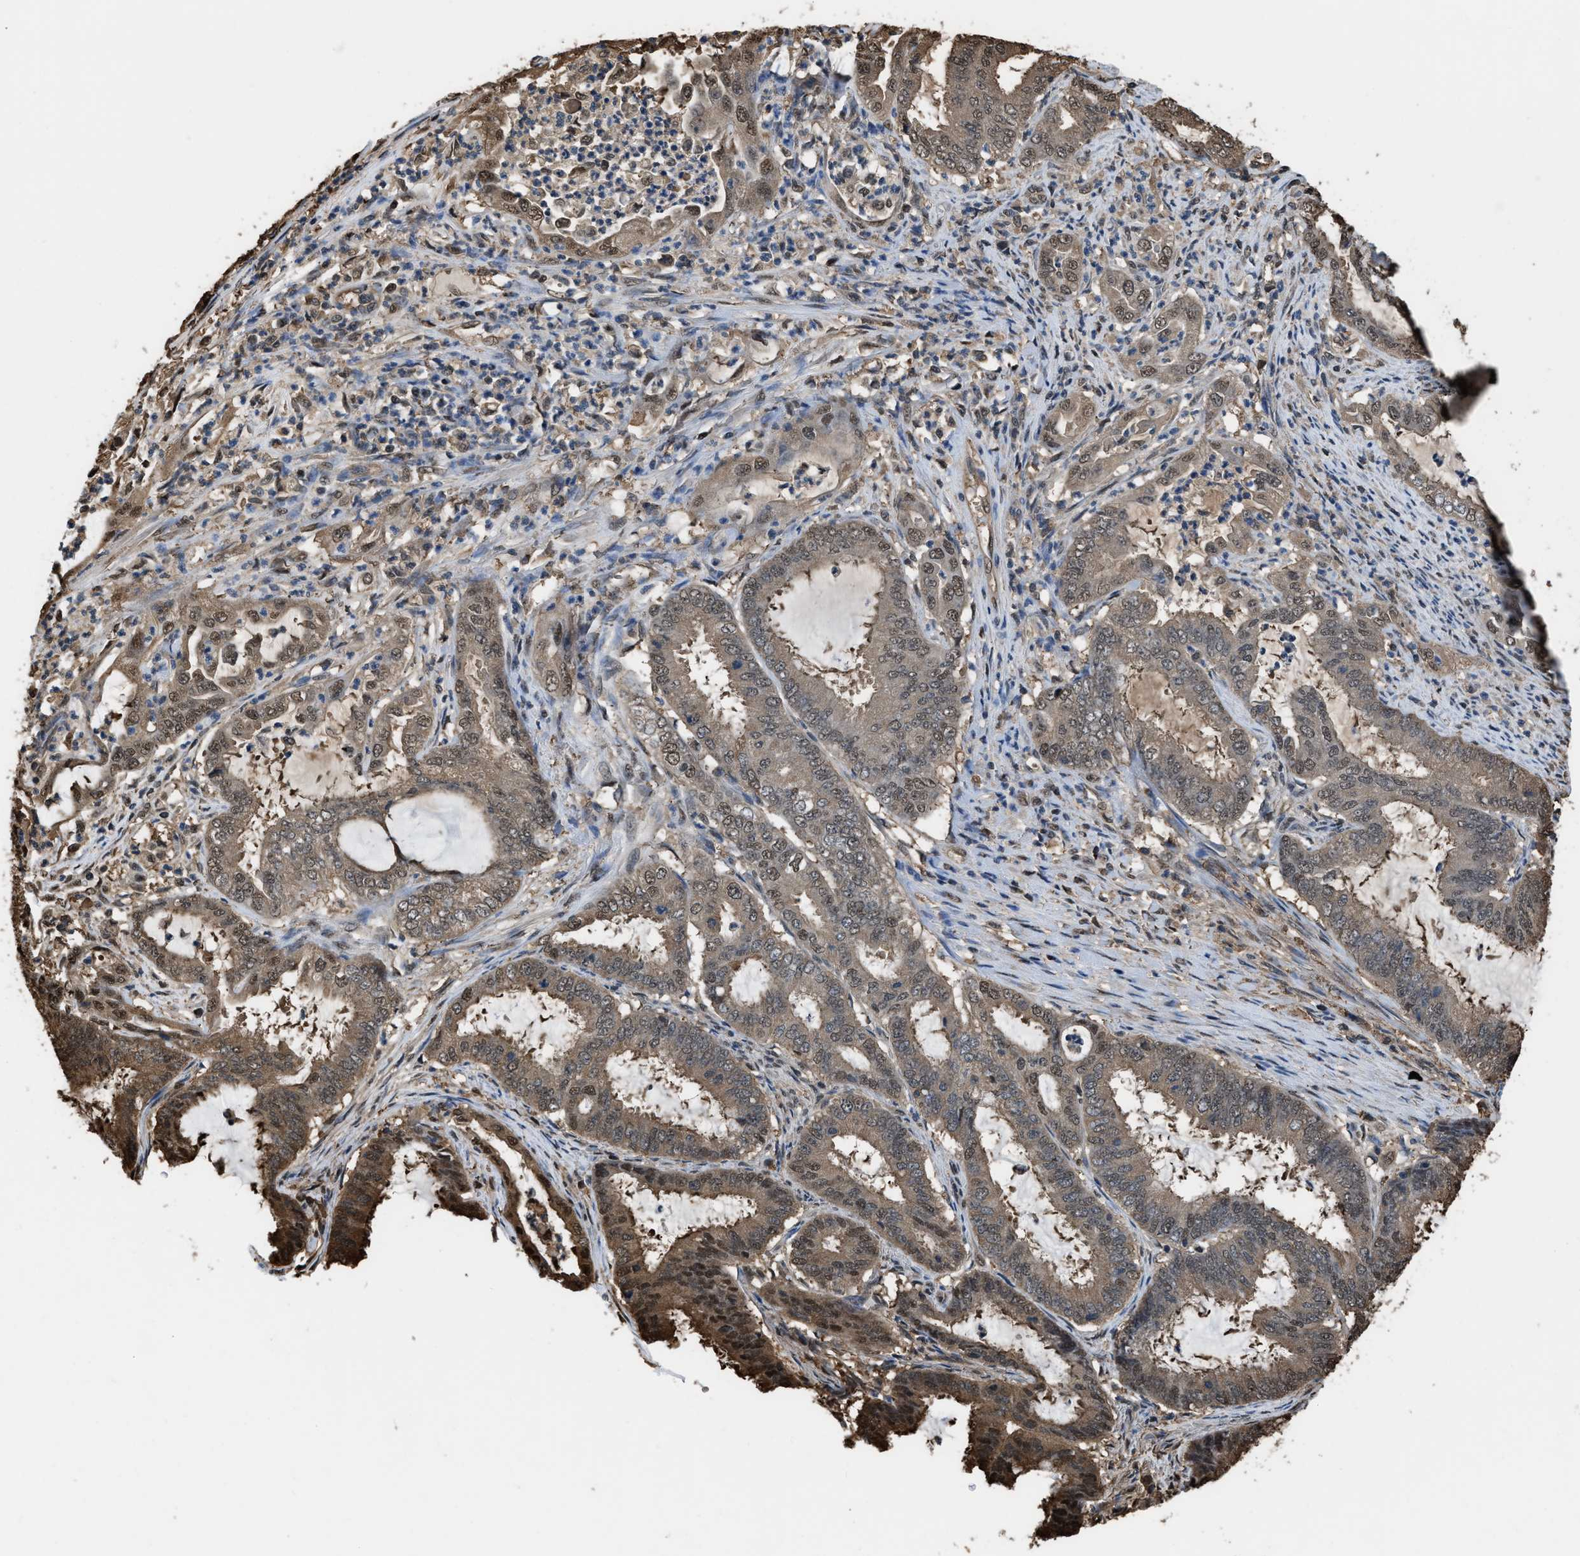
{"staining": {"intensity": "weak", "quantity": ">75%", "location": "cytoplasmic/membranous,nuclear"}, "tissue": "endometrial cancer", "cell_type": "Tumor cells", "image_type": "cancer", "snomed": [{"axis": "morphology", "description": "Adenocarcinoma, NOS"}, {"axis": "topography", "description": "Endometrium"}], "caption": "This is a photomicrograph of IHC staining of endometrial adenocarcinoma, which shows weak positivity in the cytoplasmic/membranous and nuclear of tumor cells.", "gene": "FNTA", "patient": {"sex": "female", "age": 51}}